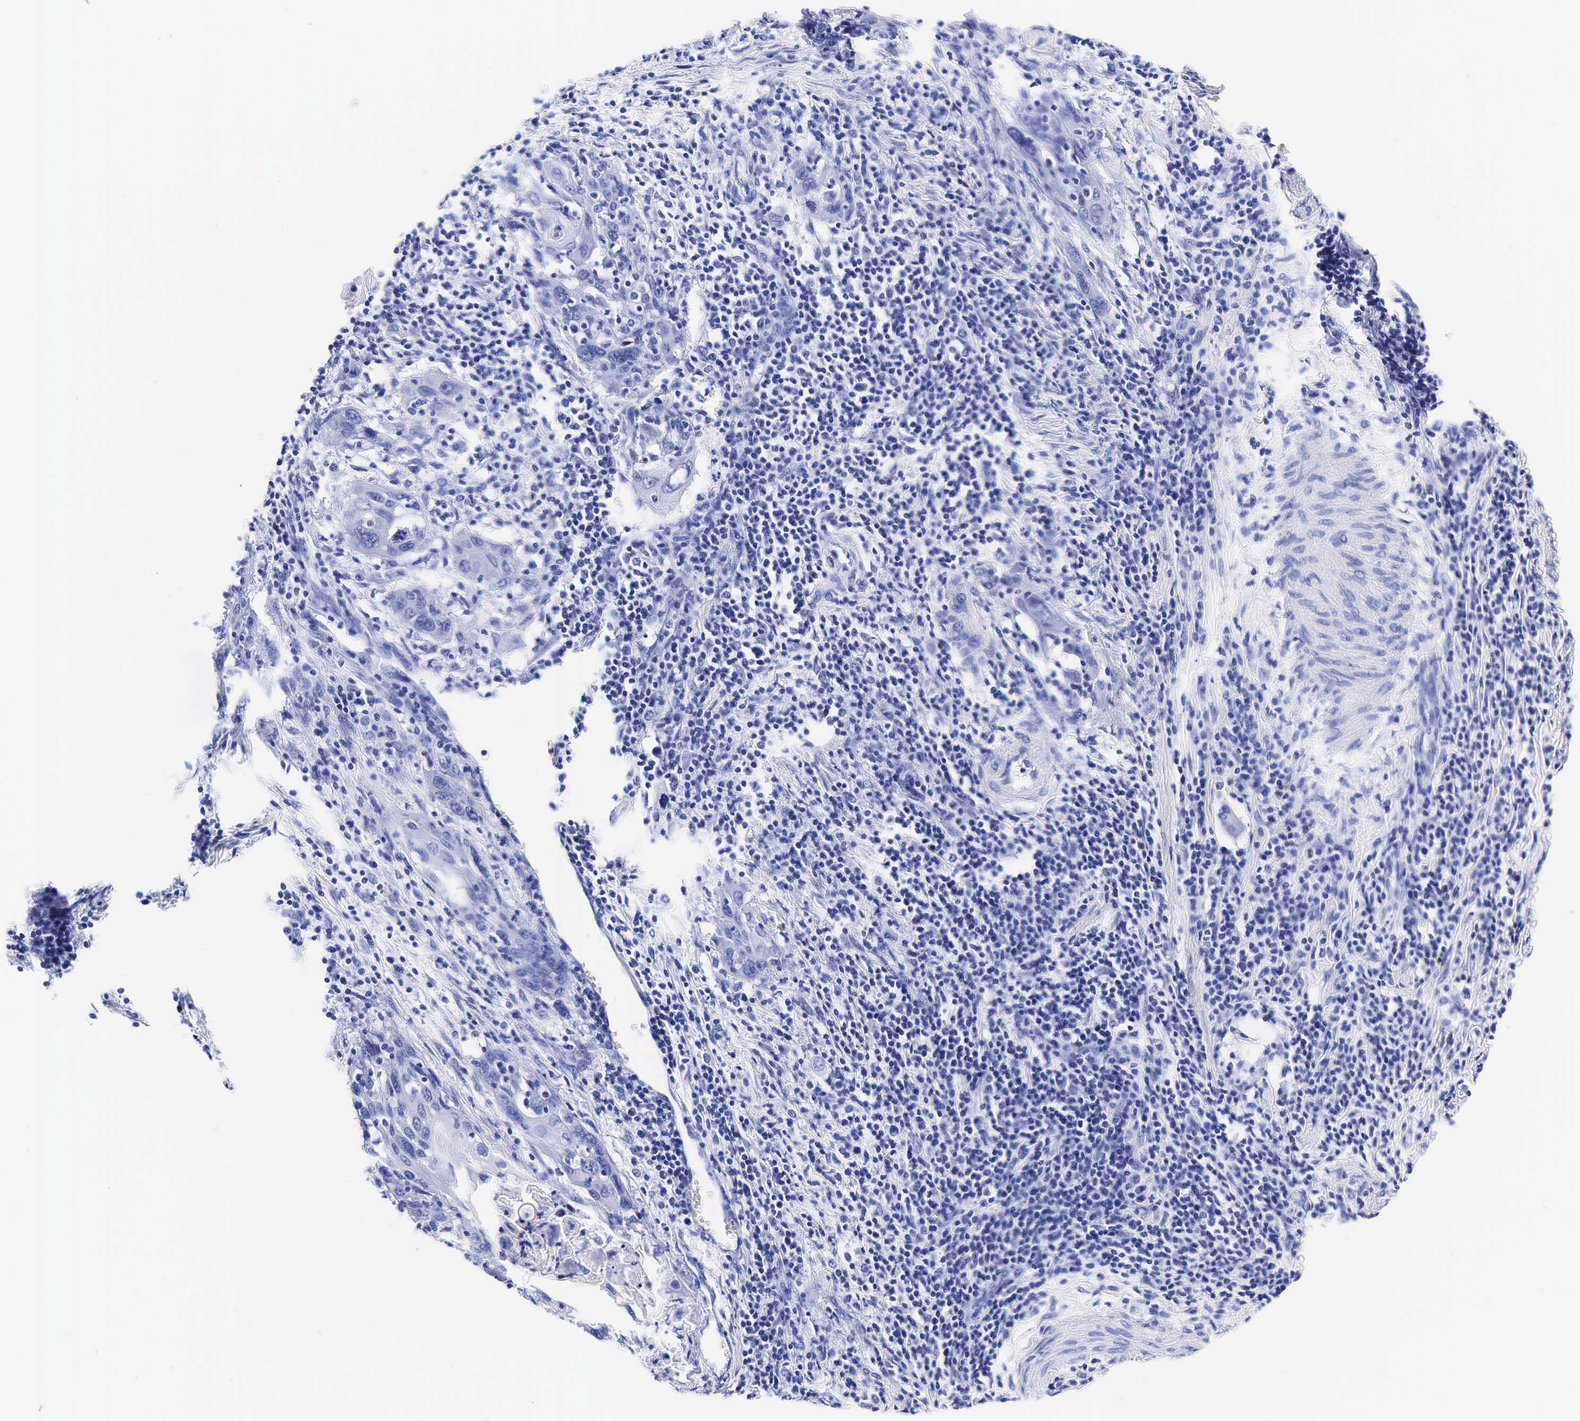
{"staining": {"intensity": "negative", "quantity": "none", "location": "none"}, "tissue": "cervical cancer", "cell_type": "Tumor cells", "image_type": "cancer", "snomed": [{"axis": "morphology", "description": "Squamous cell carcinoma, NOS"}, {"axis": "topography", "description": "Cervix"}], "caption": "A micrograph of cervical squamous cell carcinoma stained for a protein shows no brown staining in tumor cells.", "gene": "KLK3", "patient": {"sex": "female", "age": 54}}